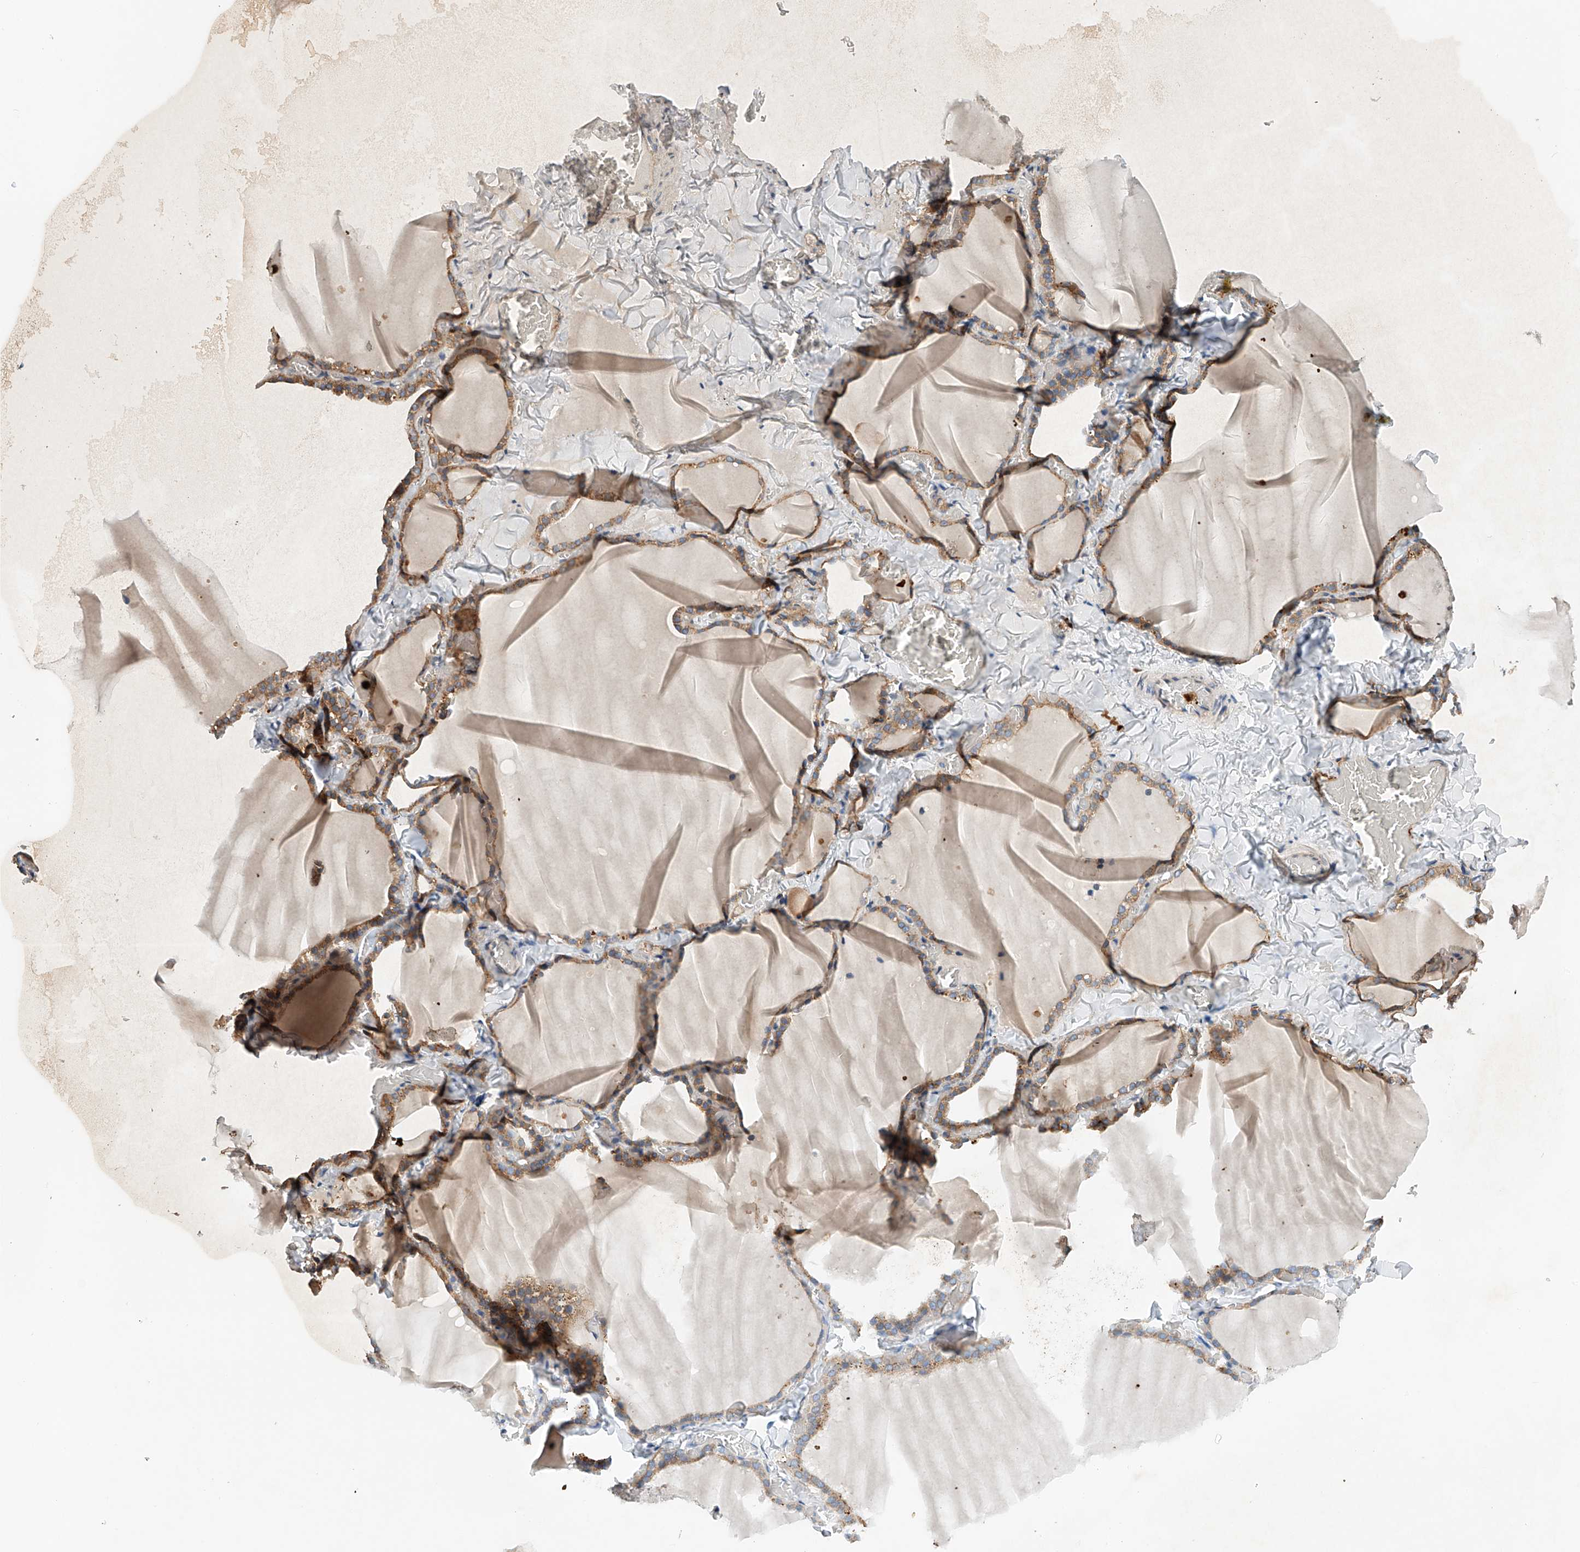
{"staining": {"intensity": "moderate", "quantity": ">75%", "location": "cytoplasmic/membranous"}, "tissue": "thyroid gland", "cell_type": "Glandular cells", "image_type": "normal", "snomed": [{"axis": "morphology", "description": "Normal tissue, NOS"}, {"axis": "topography", "description": "Thyroid gland"}], "caption": "Thyroid gland stained for a protein (brown) shows moderate cytoplasmic/membranous positive positivity in approximately >75% of glandular cells.", "gene": "CEP85L", "patient": {"sex": "female", "age": 22}}